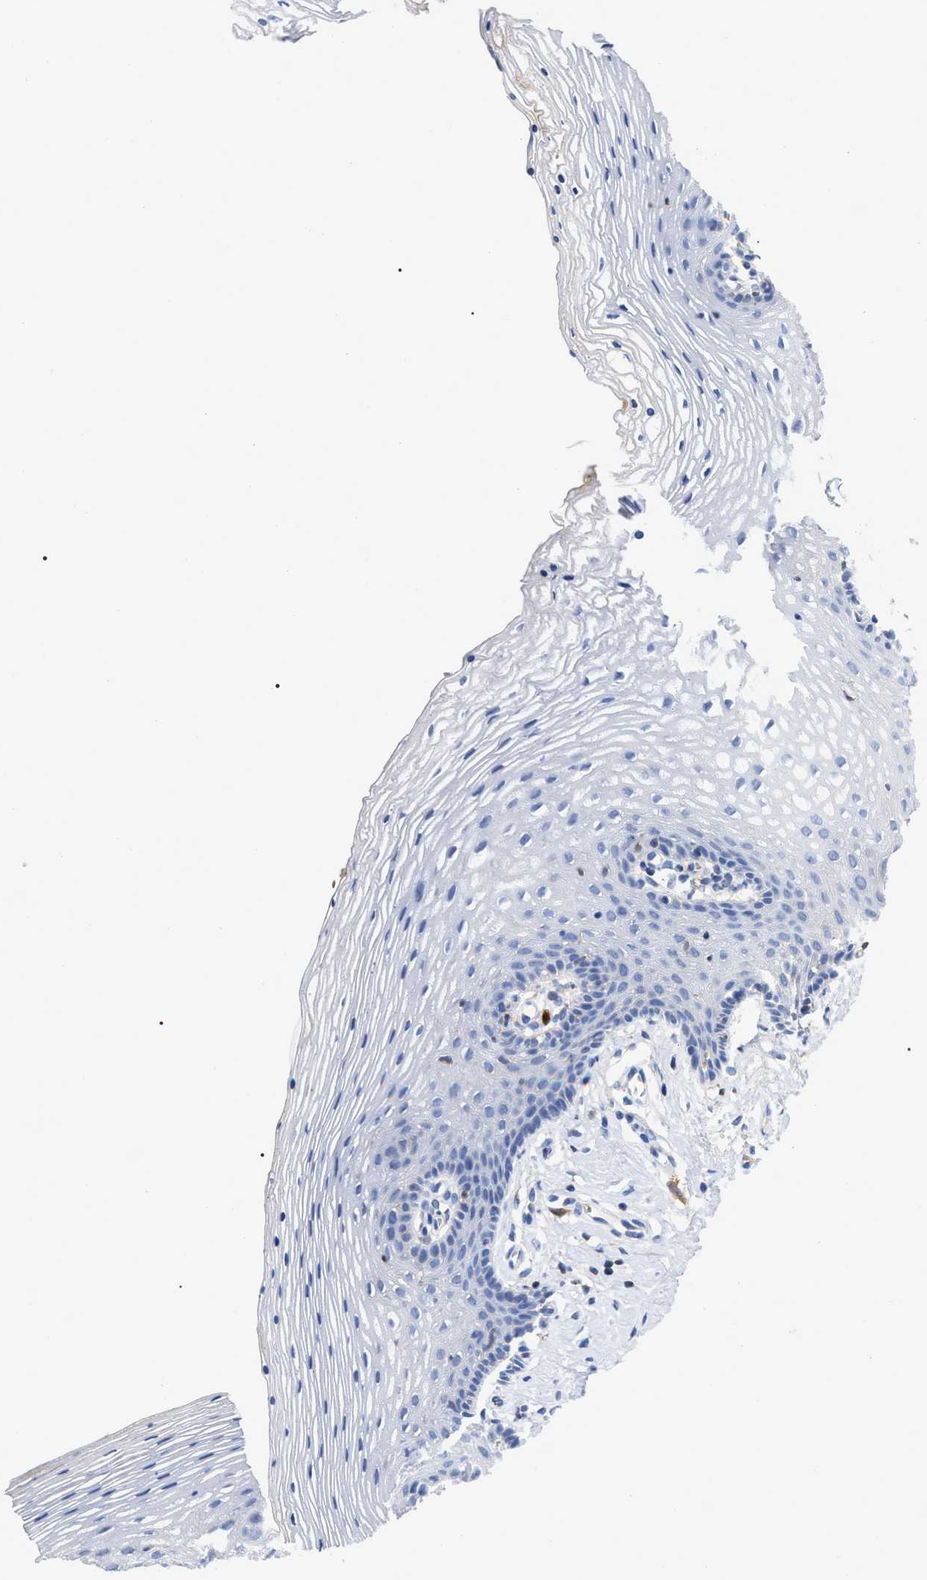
{"staining": {"intensity": "negative", "quantity": "none", "location": "none"}, "tissue": "vagina", "cell_type": "Squamous epithelial cells", "image_type": "normal", "snomed": [{"axis": "morphology", "description": "Normal tissue, NOS"}, {"axis": "topography", "description": "Vagina"}], "caption": "The micrograph demonstrates no significant staining in squamous epithelial cells of vagina.", "gene": "IGHV5", "patient": {"sex": "female", "age": 32}}